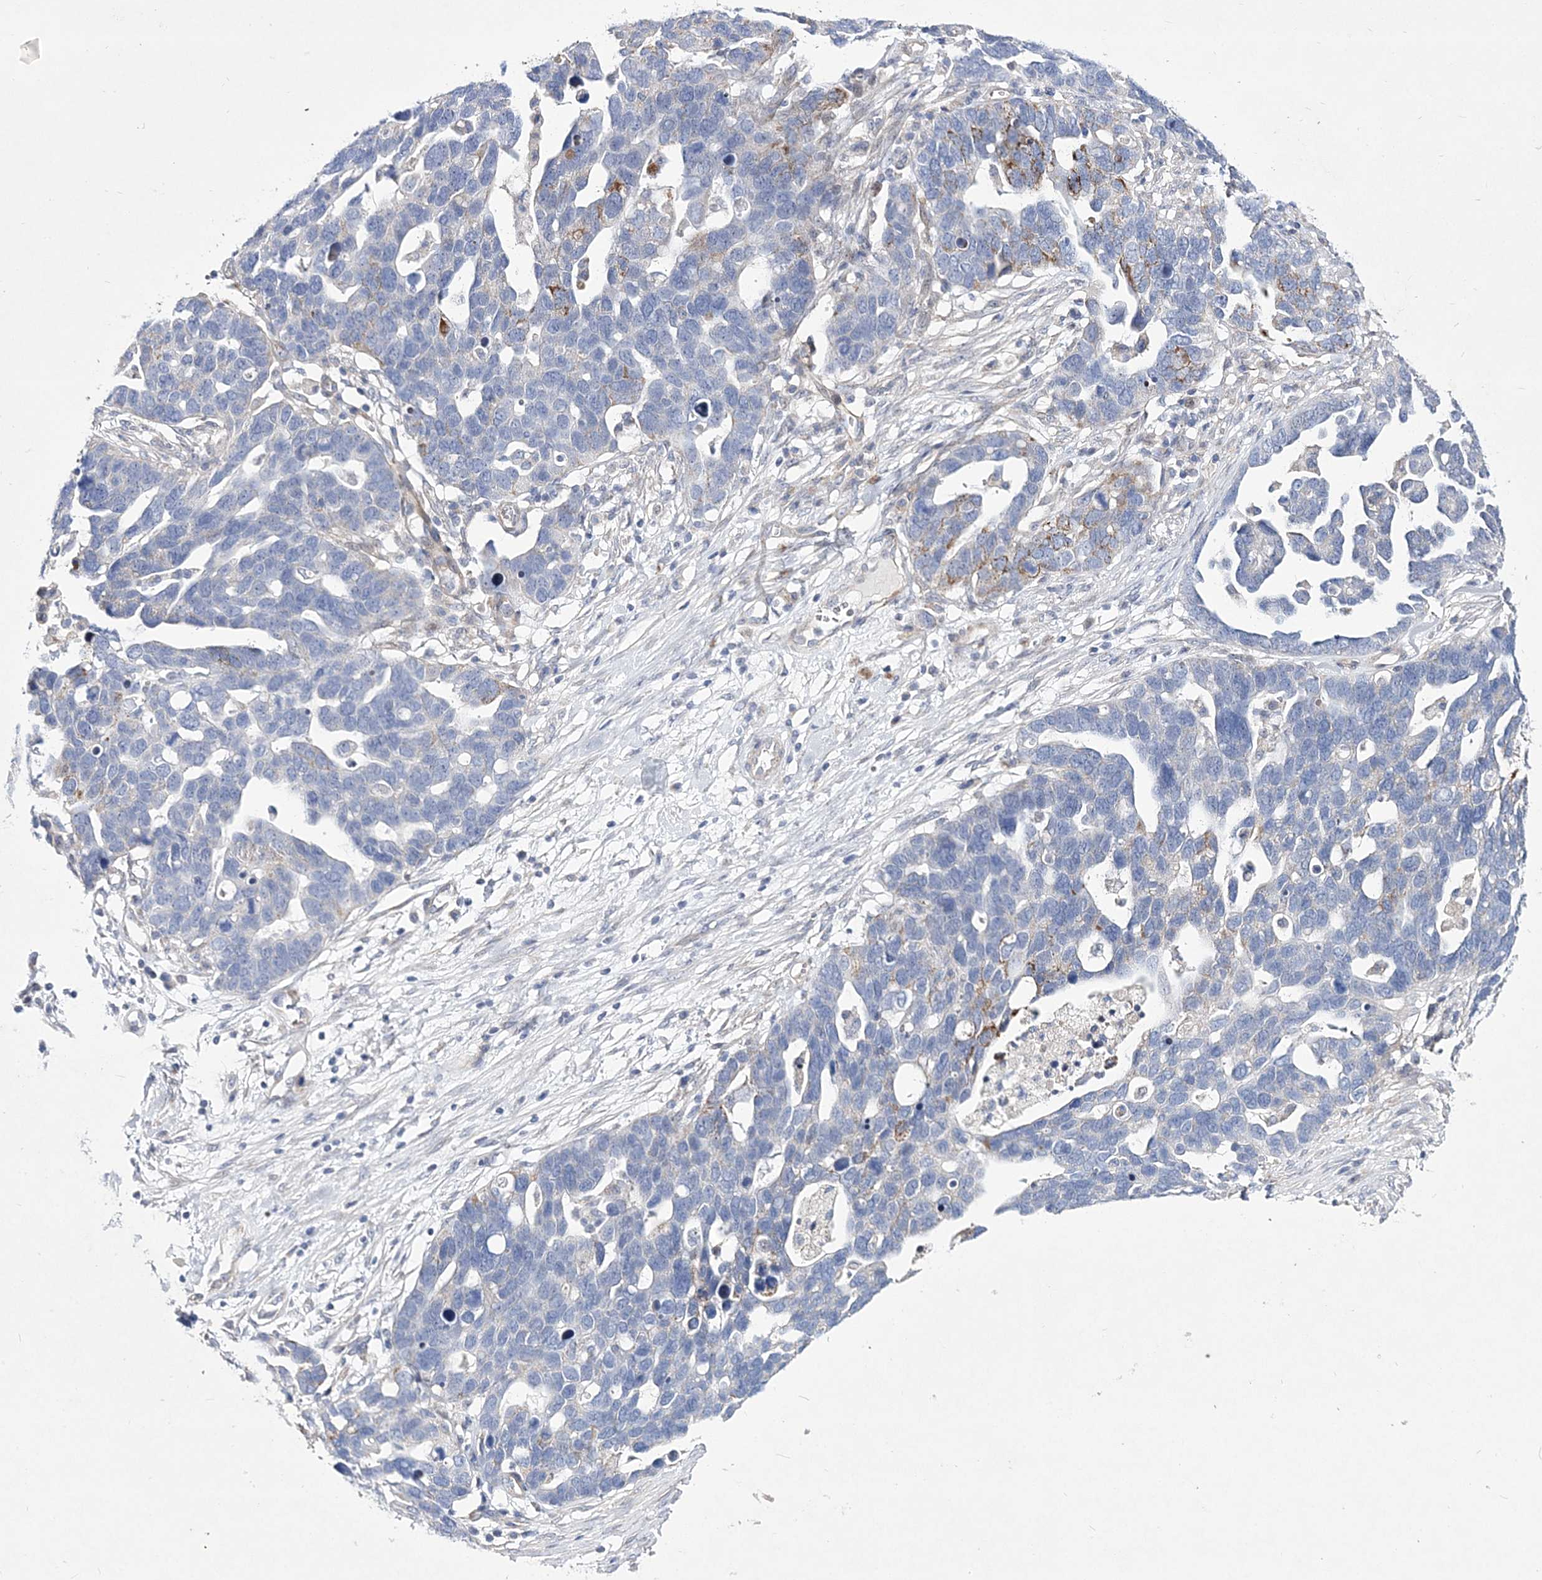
{"staining": {"intensity": "negative", "quantity": "none", "location": "none"}, "tissue": "ovarian cancer", "cell_type": "Tumor cells", "image_type": "cancer", "snomed": [{"axis": "morphology", "description": "Cystadenocarcinoma, serous, NOS"}, {"axis": "topography", "description": "Ovary"}], "caption": "Immunohistochemical staining of human serous cystadenocarcinoma (ovarian) demonstrates no significant staining in tumor cells.", "gene": "ANO1", "patient": {"sex": "female", "age": 54}}